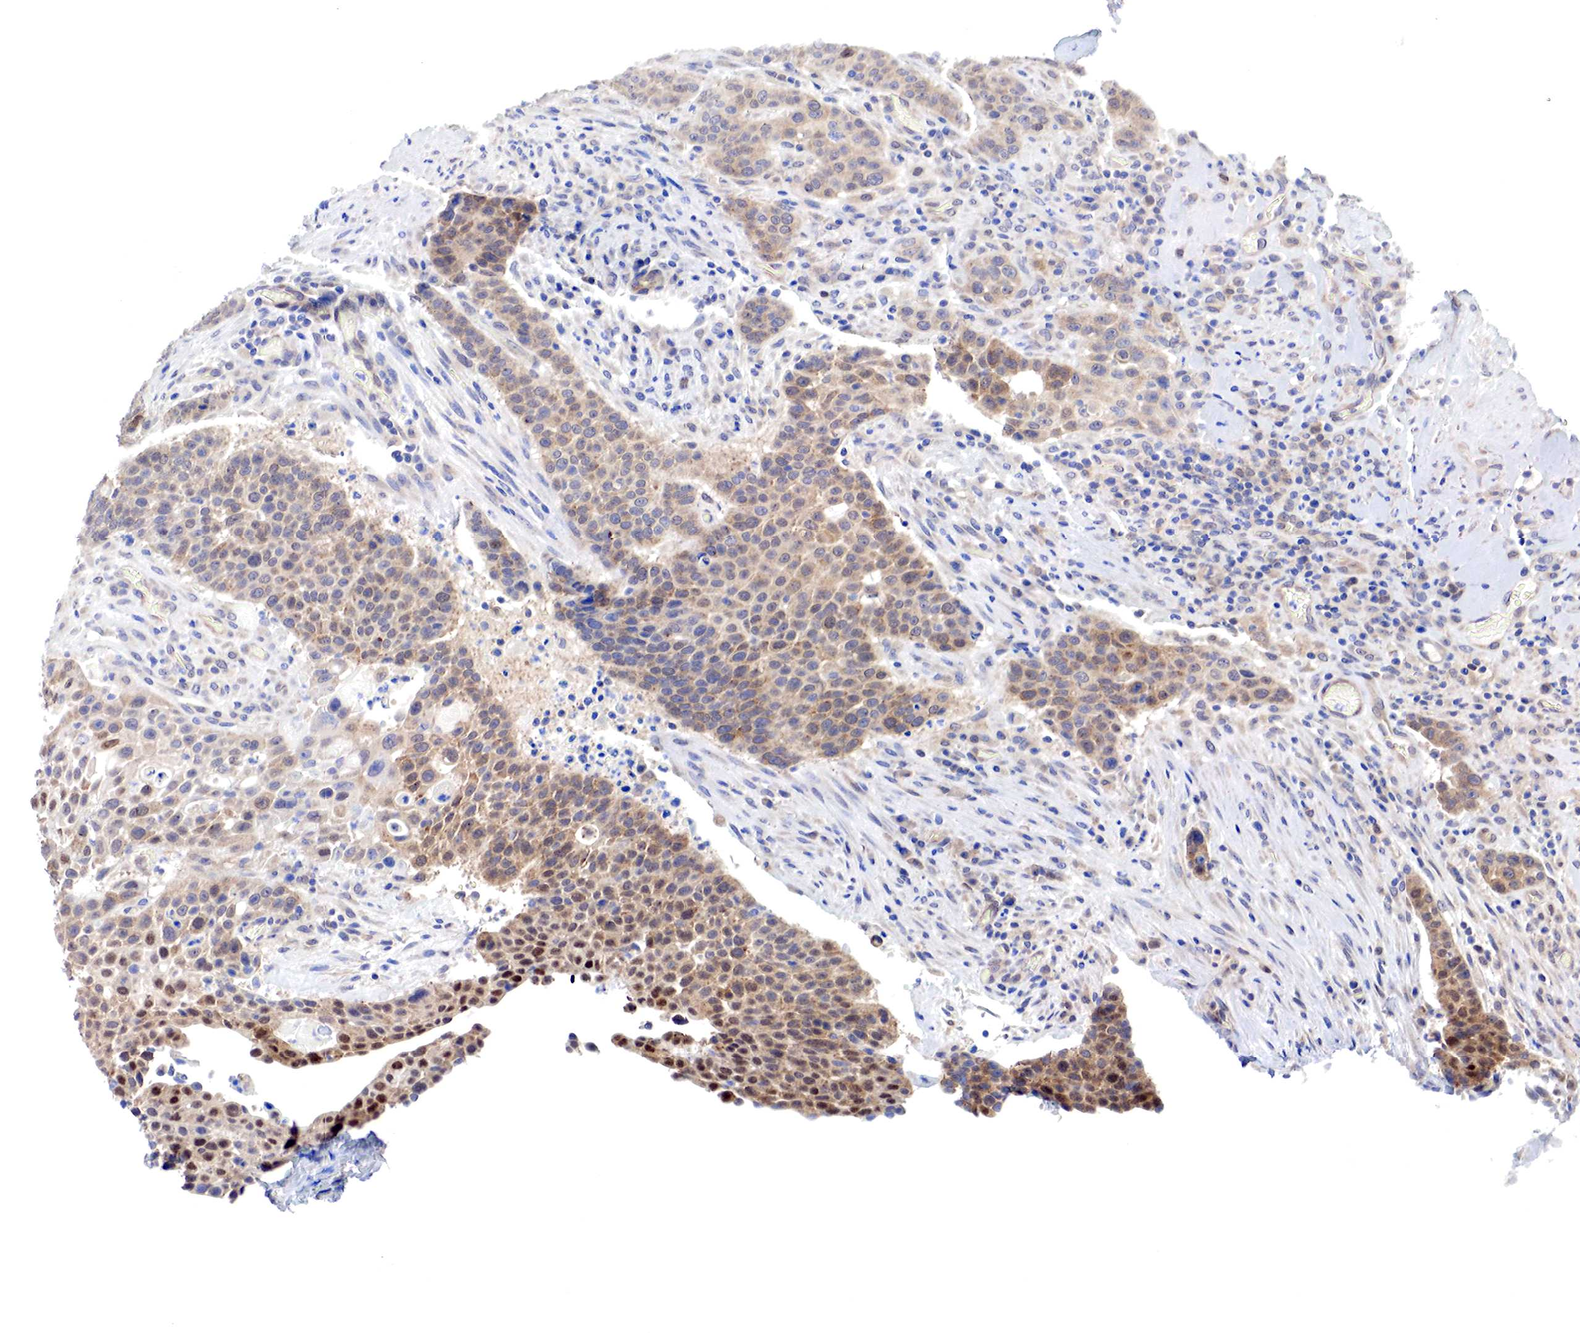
{"staining": {"intensity": "moderate", "quantity": ">75%", "location": "cytoplasmic/membranous,nuclear"}, "tissue": "urothelial cancer", "cell_type": "Tumor cells", "image_type": "cancer", "snomed": [{"axis": "morphology", "description": "Urothelial carcinoma, High grade"}, {"axis": "topography", "description": "Urinary bladder"}], "caption": "Tumor cells demonstrate moderate cytoplasmic/membranous and nuclear positivity in about >75% of cells in urothelial carcinoma (high-grade).", "gene": "PABIR2", "patient": {"sex": "male", "age": 74}}